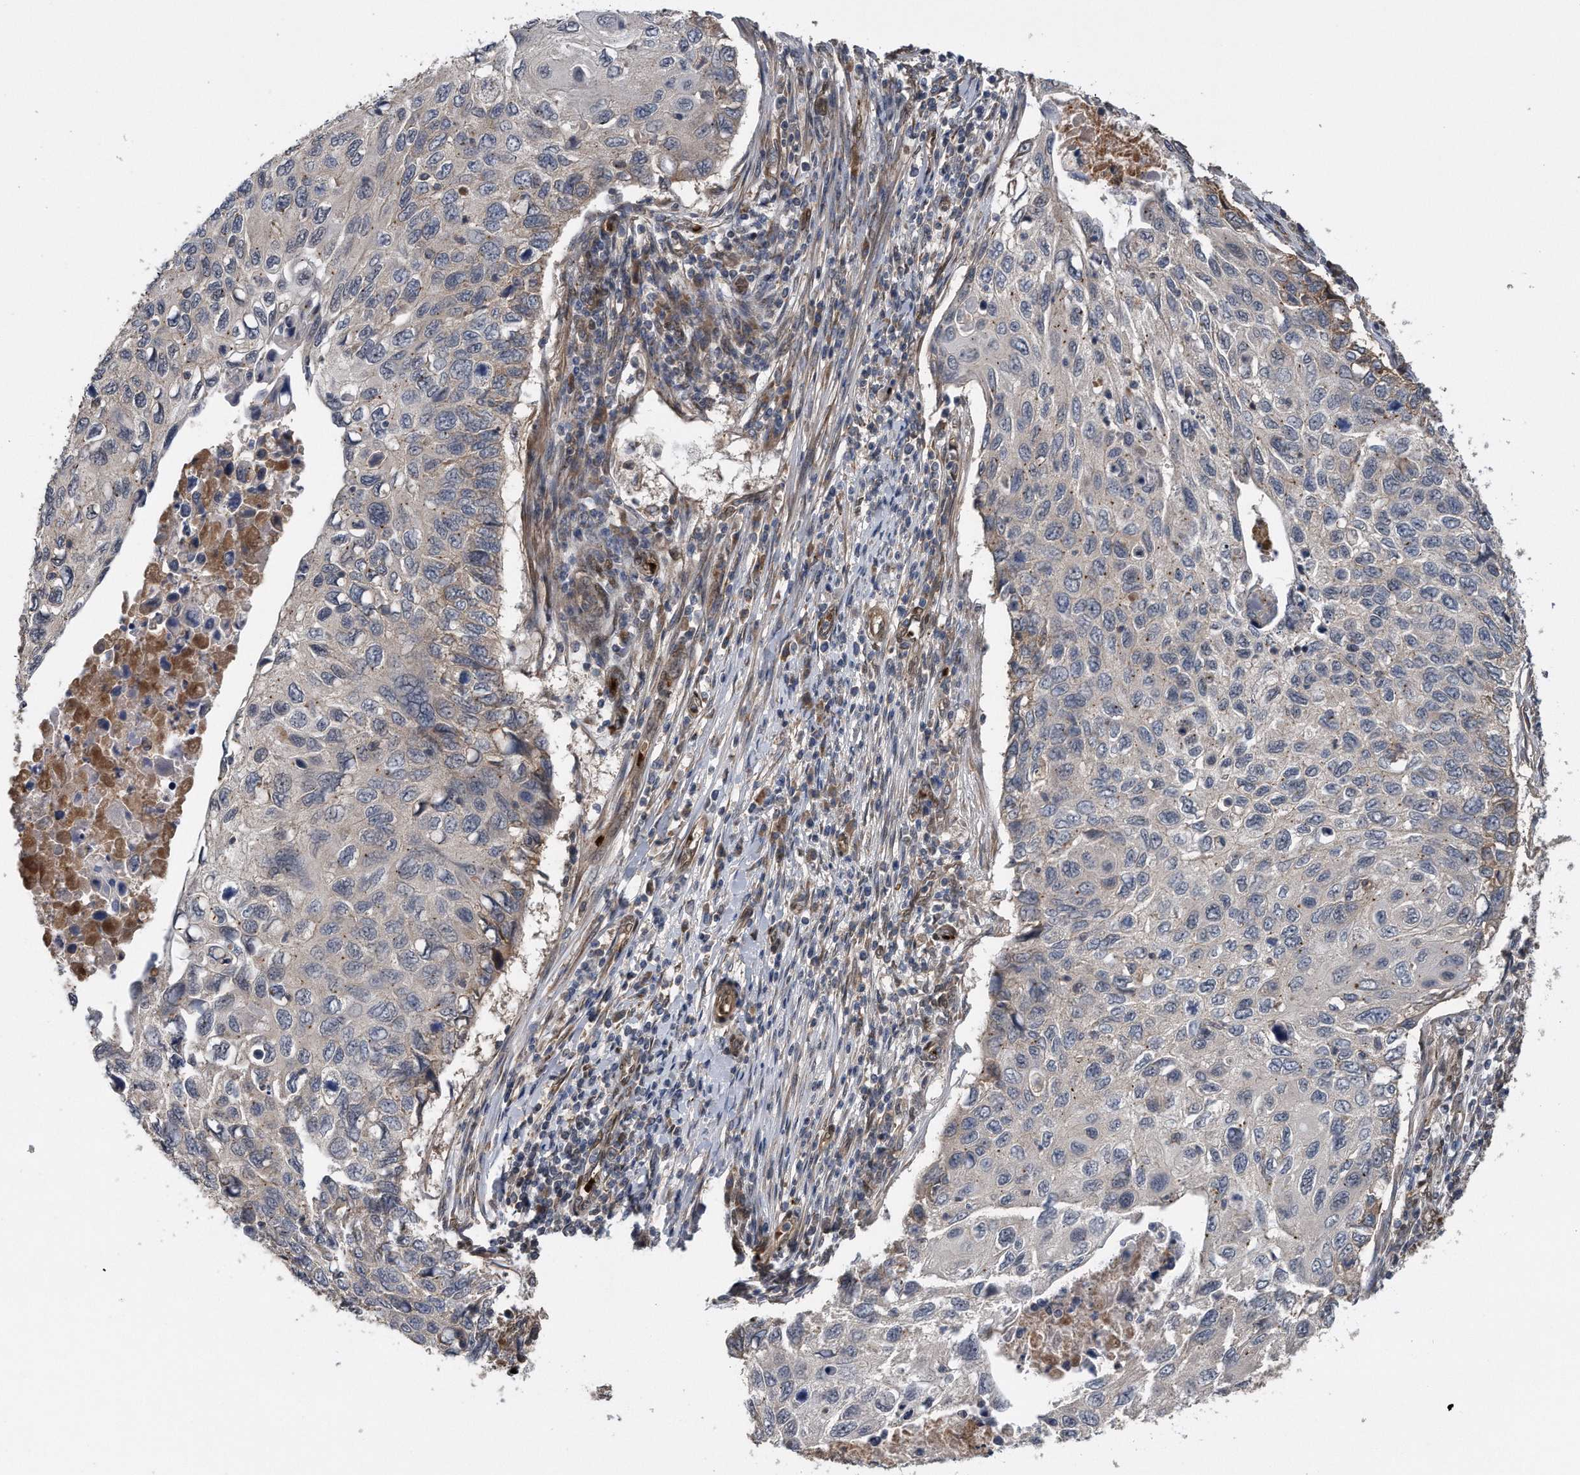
{"staining": {"intensity": "negative", "quantity": "none", "location": "none"}, "tissue": "cervical cancer", "cell_type": "Tumor cells", "image_type": "cancer", "snomed": [{"axis": "morphology", "description": "Squamous cell carcinoma, NOS"}, {"axis": "topography", "description": "Cervix"}], "caption": "Human cervical cancer stained for a protein using immunohistochemistry (IHC) reveals no expression in tumor cells.", "gene": "ZNF79", "patient": {"sex": "female", "age": 70}}